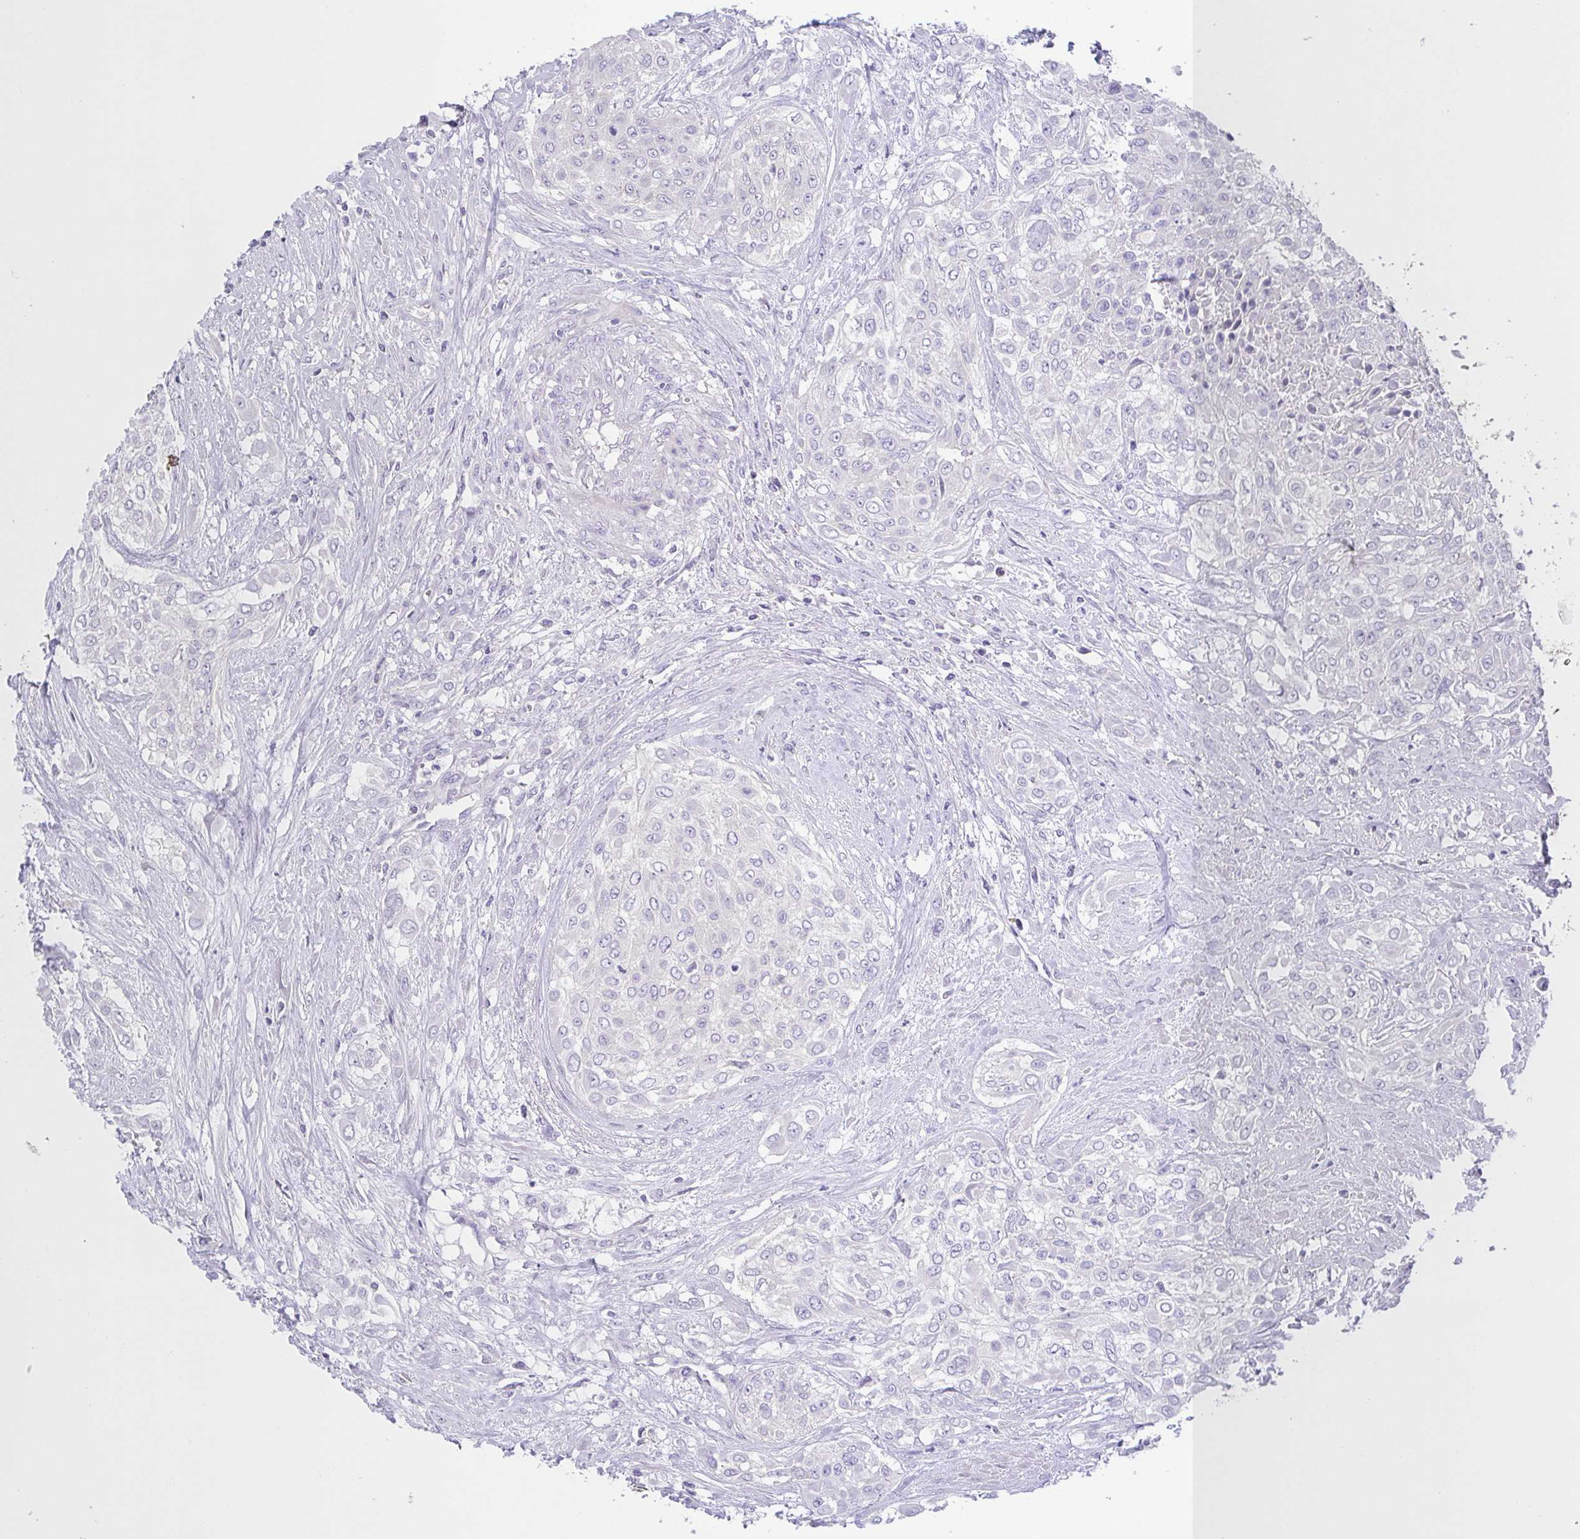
{"staining": {"intensity": "negative", "quantity": "none", "location": "none"}, "tissue": "urothelial cancer", "cell_type": "Tumor cells", "image_type": "cancer", "snomed": [{"axis": "morphology", "description": "Urothelial carcinoma, High grade"}, {"axis": "topography", "description": "Urinary bladder"}], "caption": "Immunohistochemistry (IHC) micrograph of neoplastic tissue: human urothelial cancer stained with DAB exhibits no significant protein positivity in tumor cells. Nuclei are stained in blue.", "gene": "PKDREJ", "patient": {"sex": "male", "age": 57}}